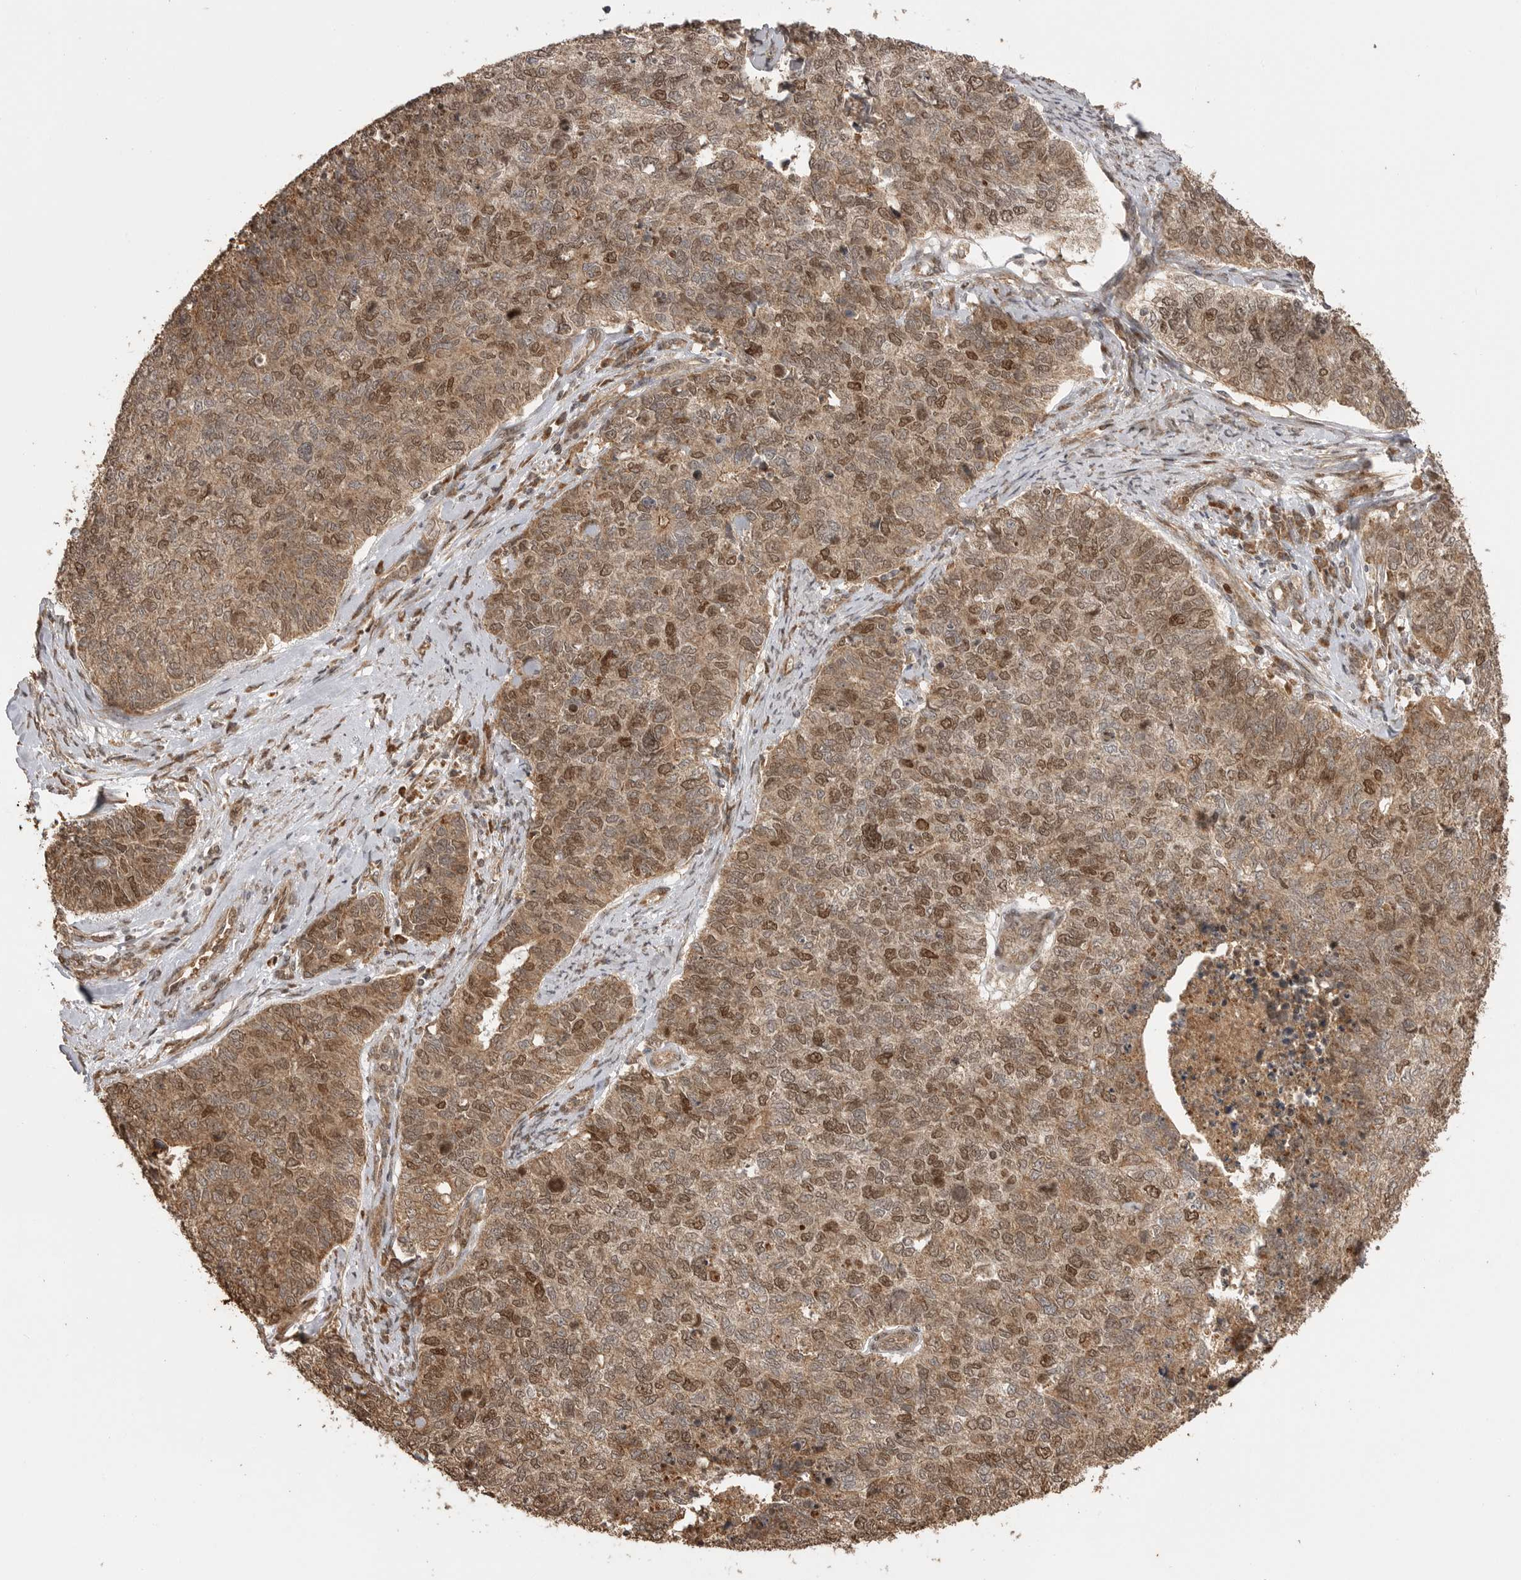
{"staining": {"intensity": "moderate", "quantity": ">75%", "location": "cytoplasmic/membranous,nuclear"}, "tissue": "cervical cancer", "cell_type": "Tumor cells", "image_type": "cancer", "snomed": [{"axis": "morphology", "description": "Squamous cell carcinoma, NOS"}, {"axis": "topography", "description": "Cervix"}], "caption": "Immunohistochemical staining of human cervical cancer shows moderate cytoplasmic/membranous and nuclear protein staining in approximately >75% of tumor cells.", "gene": "BOC", "patient": {"sex": "female", "age": 63}}